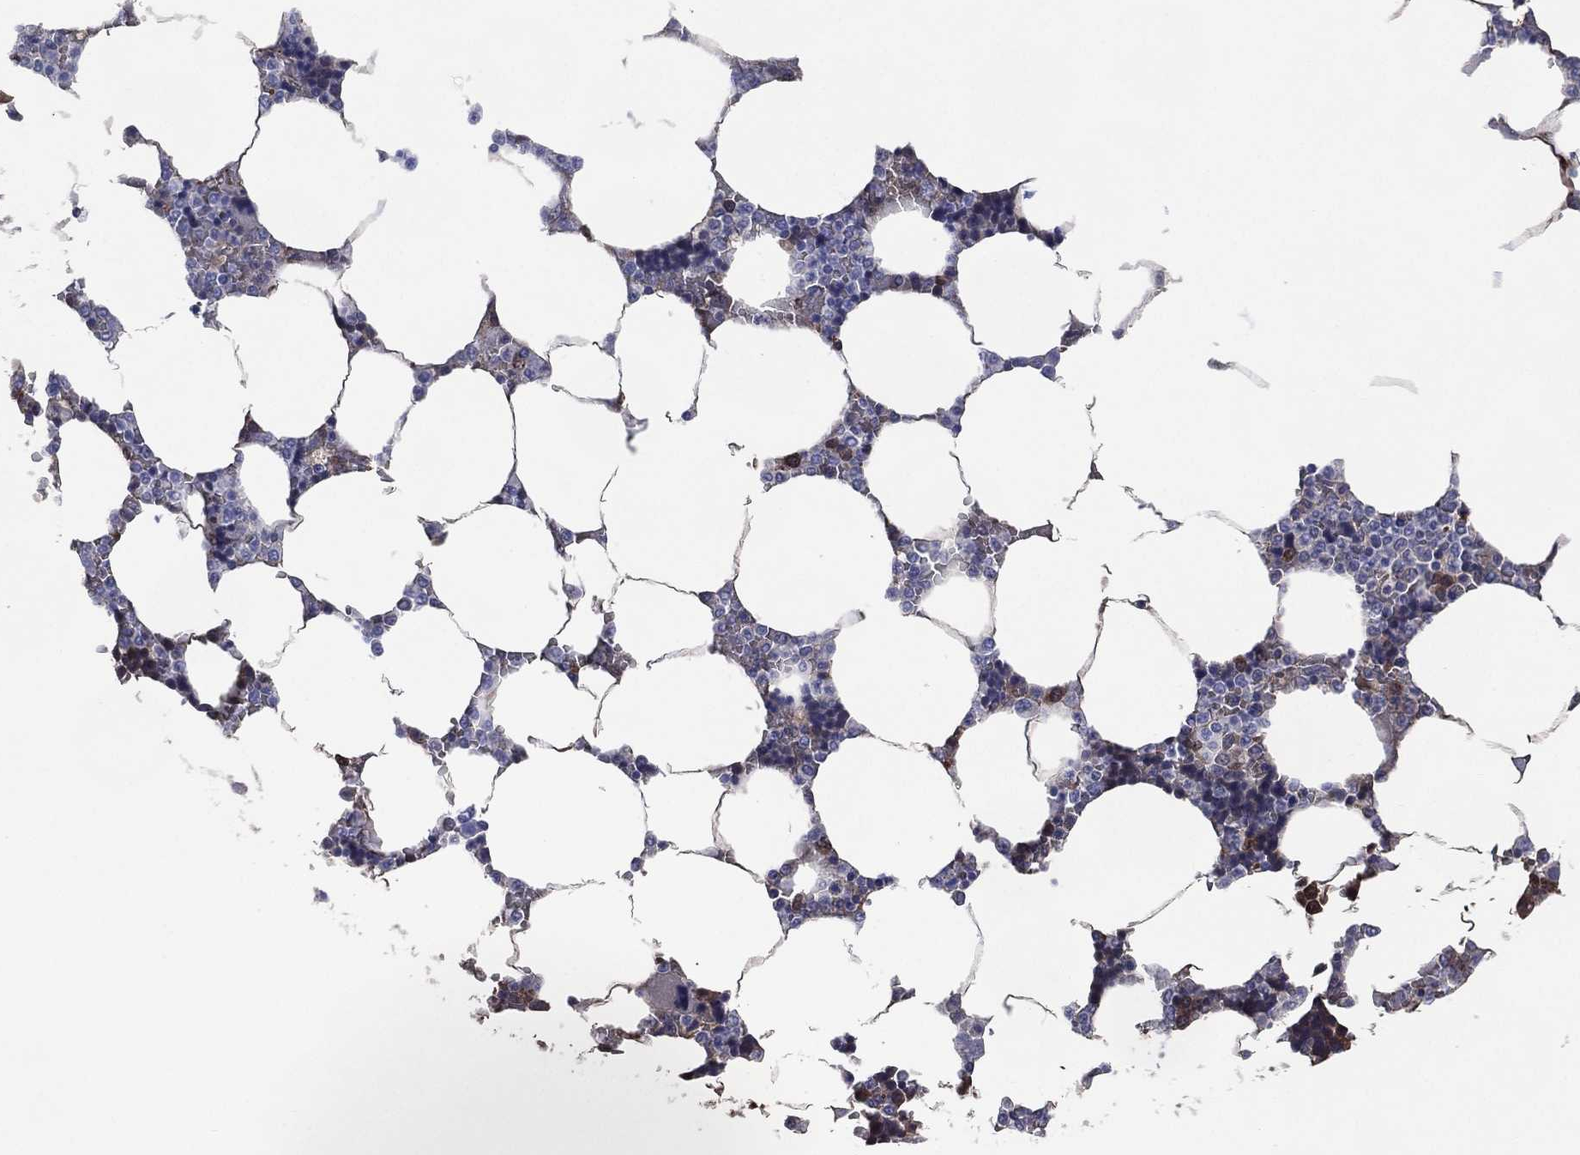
{"staining": {"intensity": "weak", "quantity": "<25%", "location": "cytoplasmic/membranous"}, "tissue": "bone marrow", "cell_type": "Hematopoietic cells", "image_type": "normal", "snomed": [{"axis": "morphology", "description": "Normal tissue, NOS"}, {"axis": "topography", "description": "Bone marrow"}], "caption": "The image exhibits no significant staining in hematopoietic cells of bone marrow.", "gene": "AK1", "patient": {"sex": "male", "age": 63}}